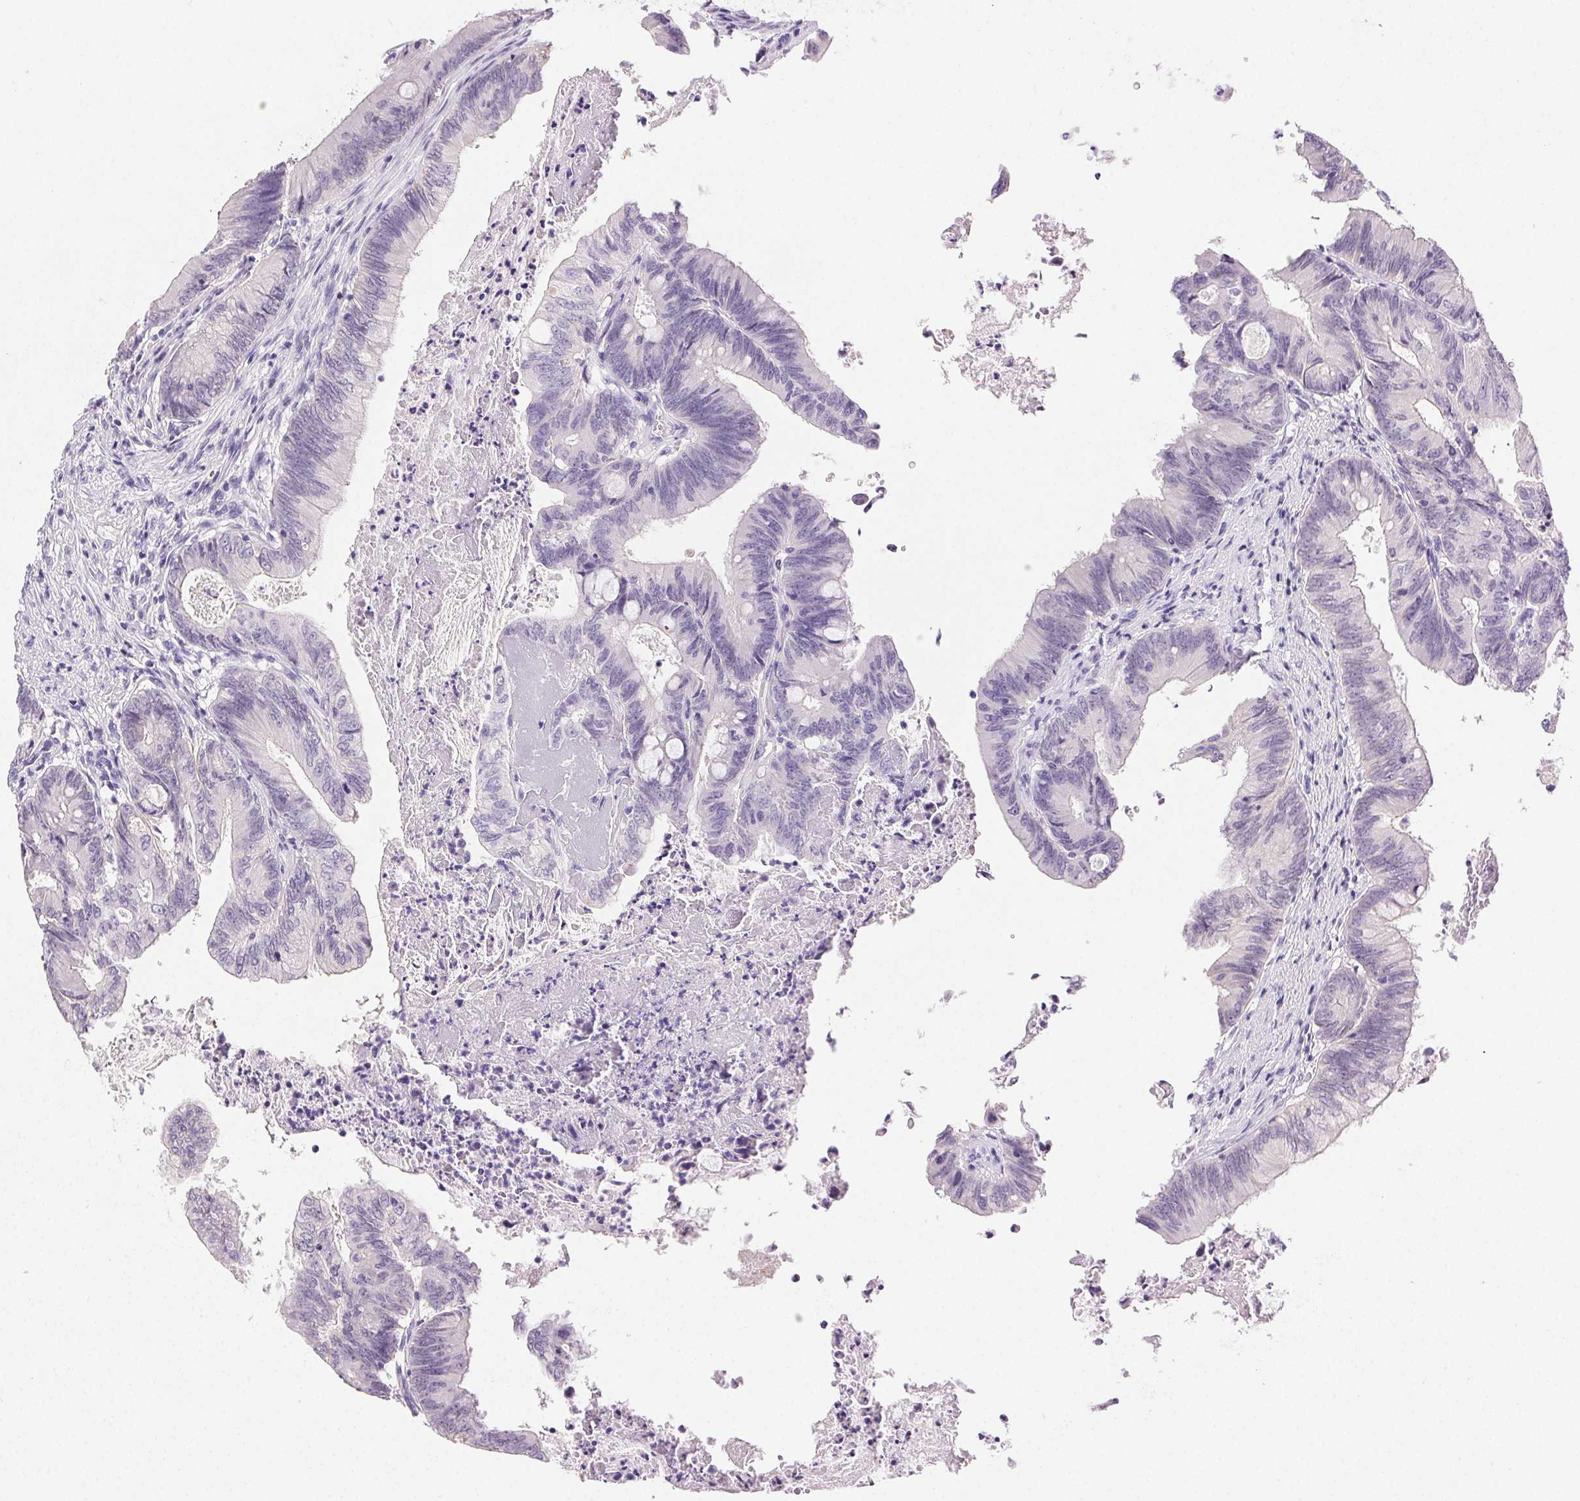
{"staining": {"intensity": "negative", "quantity": "none", "location": "none"}, "tissue": "colorectal cancer", "cell_type": "Tumor cells", "image_type": "cancer", "snomed": [{"axis": "morphology", "description": "Adenocarcinoma, NOS"}, {"axis": "topography", "description": "Colon"}], "caption": "Colorectal adenocarcinoma was stained to show a protein in brown. There is no significant staining in tumor cells. The staining was performed using DAB to visualize the protein expression in brown, while the nuclei were stained in blue with hematoxylin (Magnification: 20x).", "gene": "CLDN10", "patient": {"sex": "female", "age": 70}}